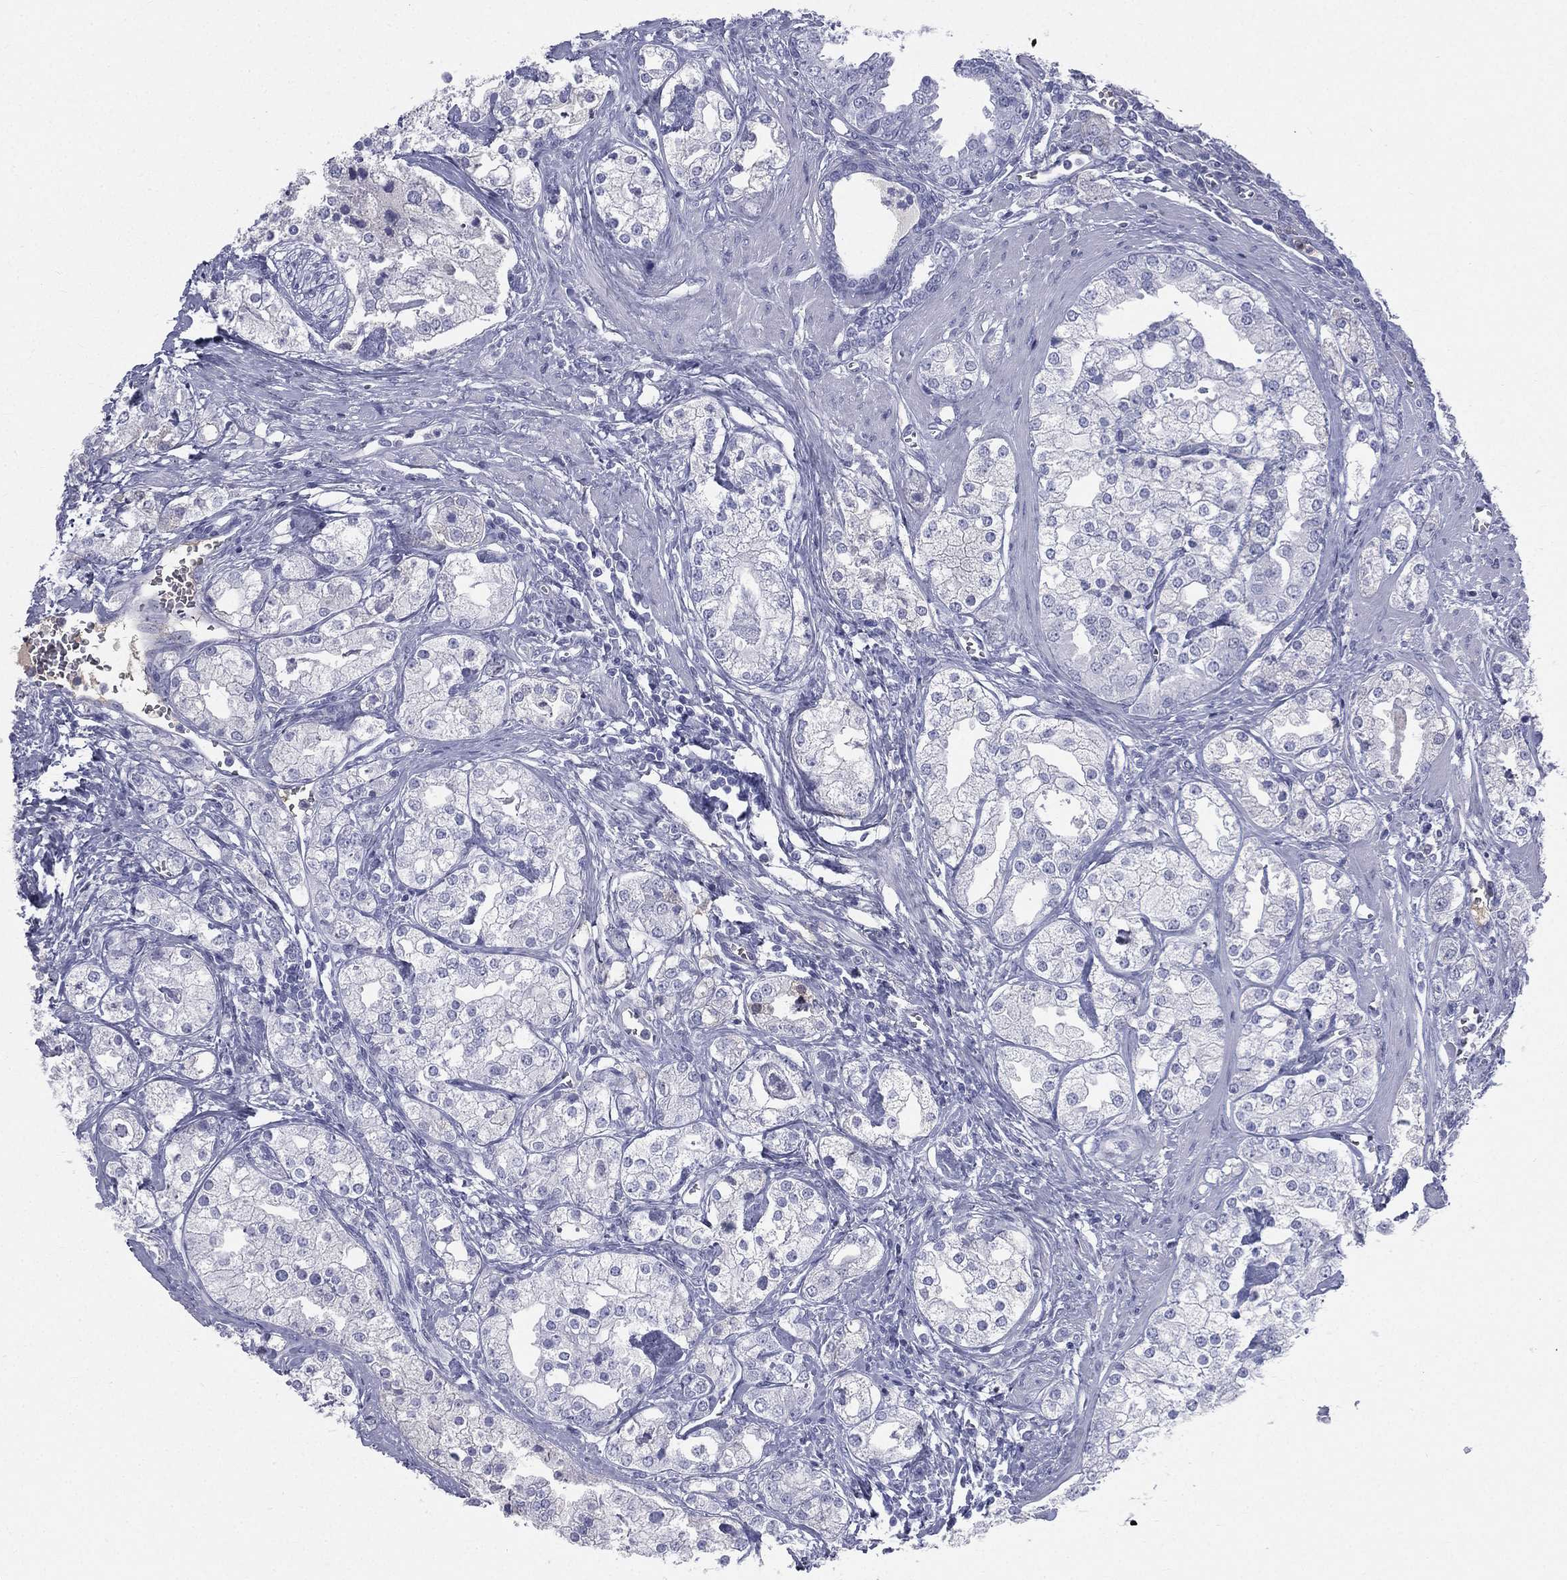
{"staining": {"intensity": "negative", "quantity": "none", "location": "none"}, "tissue": "prostate cancer", "cell_type": "Tumor cells", "image_type": "cancer", "snomed": [{"axis": "morphology", "description": "Adenocarcinoma, NOS"}, {"axis": "topography", "description": "Prostate and seminal vesicle, NOS"}, {"axis": "topography", "description": "Prostate"}], "caption": "DAB (3,3'-diaminobenzidine) immunohistochemical staining of human prostate cancer reveals no significant expression in tumor cells.", "gene": "HP", "patient": {"sex": "male", "age": 62}}